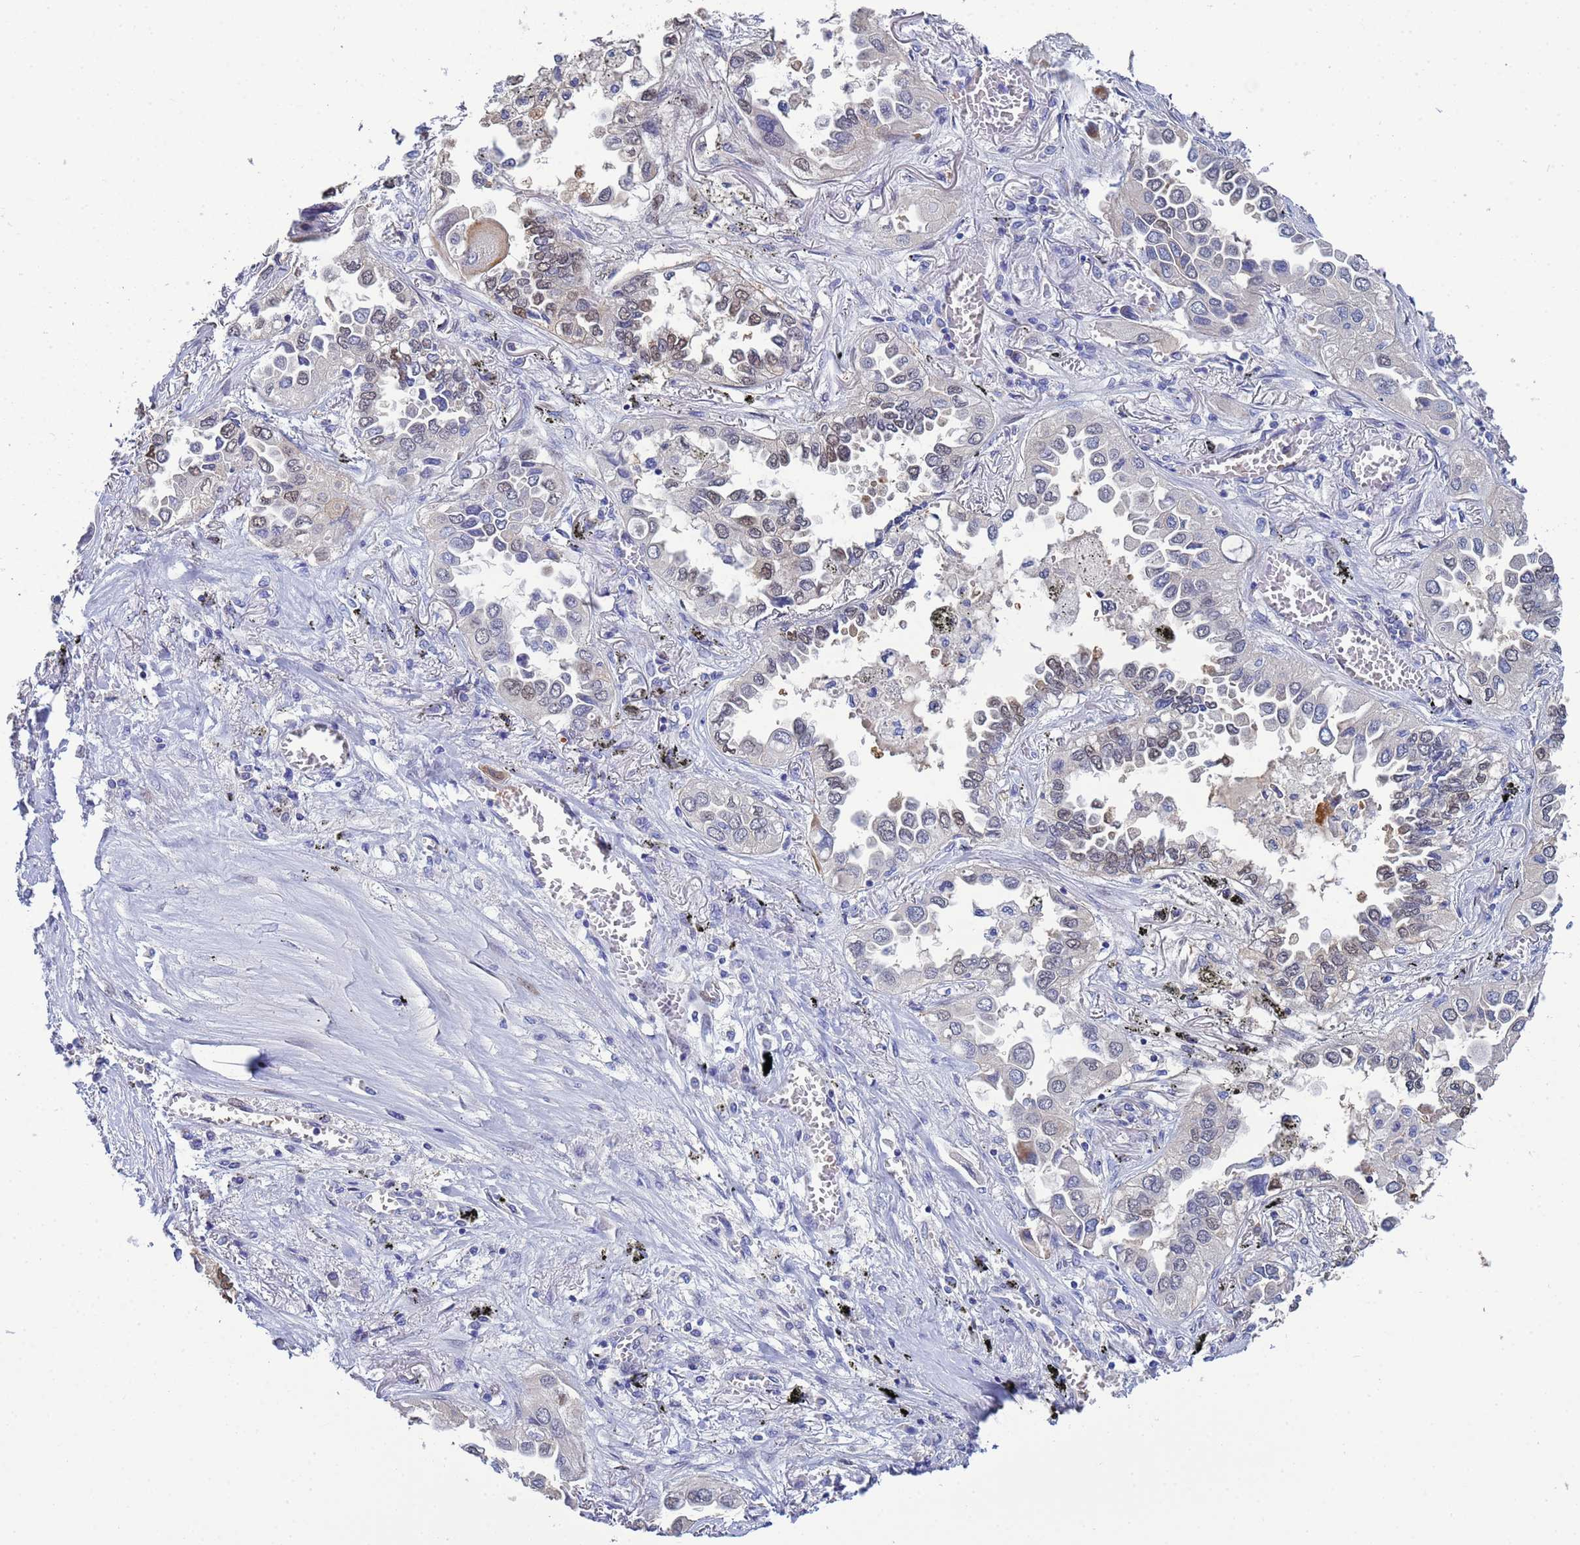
{"staining": {"intensity": "weak", "quantity": "25%-75%", "location": "nuclear"}, "tissue": "lung cancer", "cell_type": "Tumor cells", "image_type": "cancer", "snomed": [{"axis": "morphology", "description": "Adenocarcinoma, NOS"}, {"axis": "topography", "description": "Lung"}], "caption": "Adenocarcinoma (lung) was stained to show a protein in brown. There is low levels of weak nuclear expression in about 25%-75% of tumor cells.", "gene": "PPP6R1", "patient": {"sex": "female", "age": 76}}